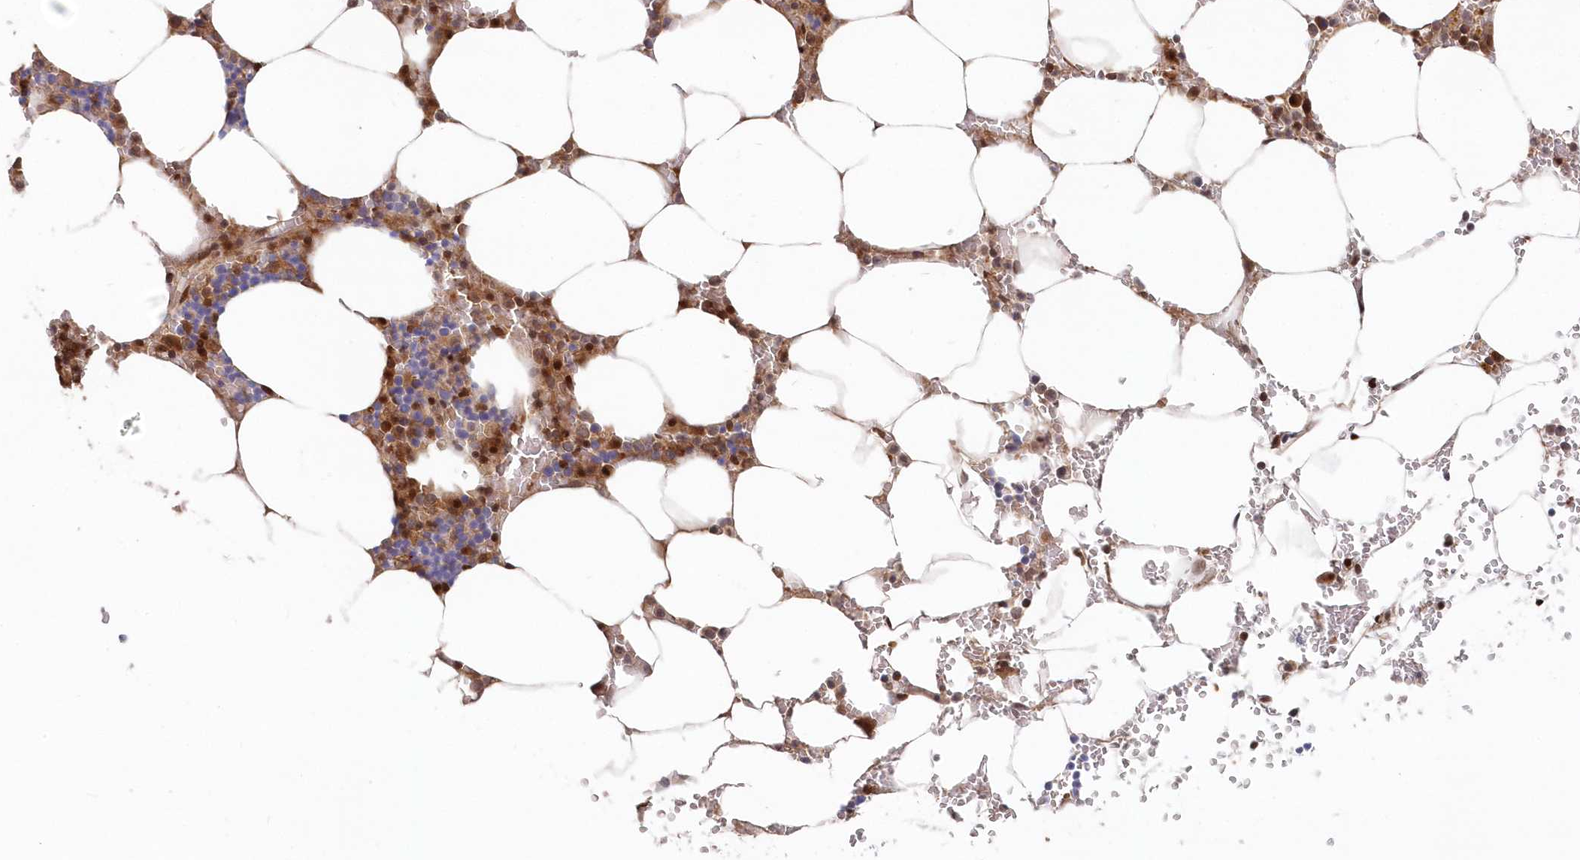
{"staining": {"intensity": "strong", "quantity": "<25%", "location": "cytoplasmic/membranous,nuclear"}, "tissue": "bone marrow", "cell_type": "Hematopoietic cells", "image_type": "normal", "snomed": [{"axis": "morphology", "description": "Normal tissue, NOS"}, {"axis": "topography", "description": "Bone marrow"}], "caption": "Protein analysis of benign bone marrow exhibits strong cytoplasmic/membranous,nuclear staining in approximately <25% of hematopoietic cells. Nuclei are stained in blue.", "gene": "ABHD14B", "patient": {"sex": "male", "age": 70}}